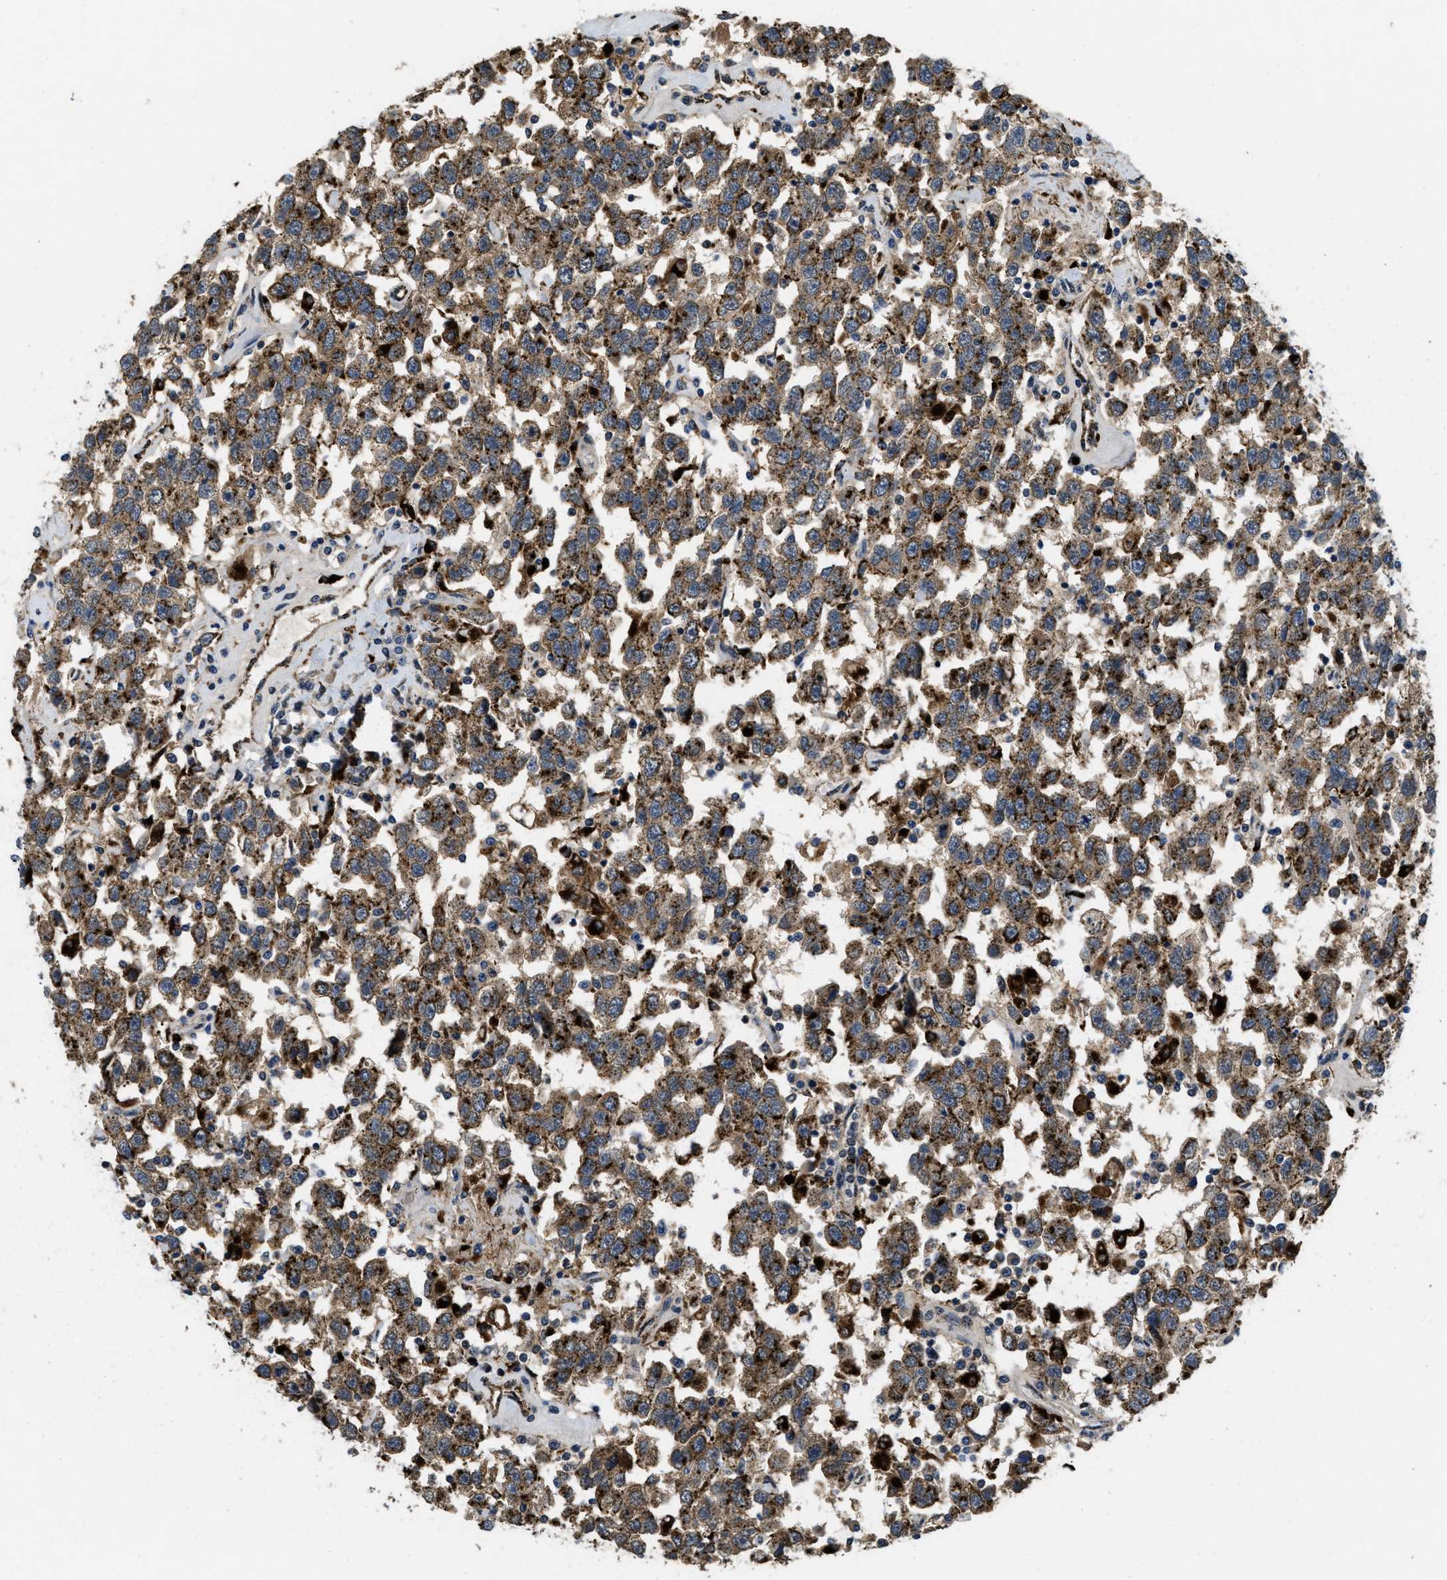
{"staining": {"intensity": "moderate", "quantity": ">75%", "location": "cytoplasmic/membranous"}, "tissue": "testis cancer", "cell_type": "Tumor cells", "image_type": "cancer", "snomed": [{"axis": "morphology", "description": "Seminoma, NOS"}, {"axis": "topography", "description": "Testis"}], "caption": "This photomicrograph exhibits immunohistochemistry staining of human seminoma (testis), with medium moderate cytoplasmic/membranous staining in approximately >75% of tumor cells.", "gene": "BMPR2", "patient": {"sex": "male", "age": 41}}